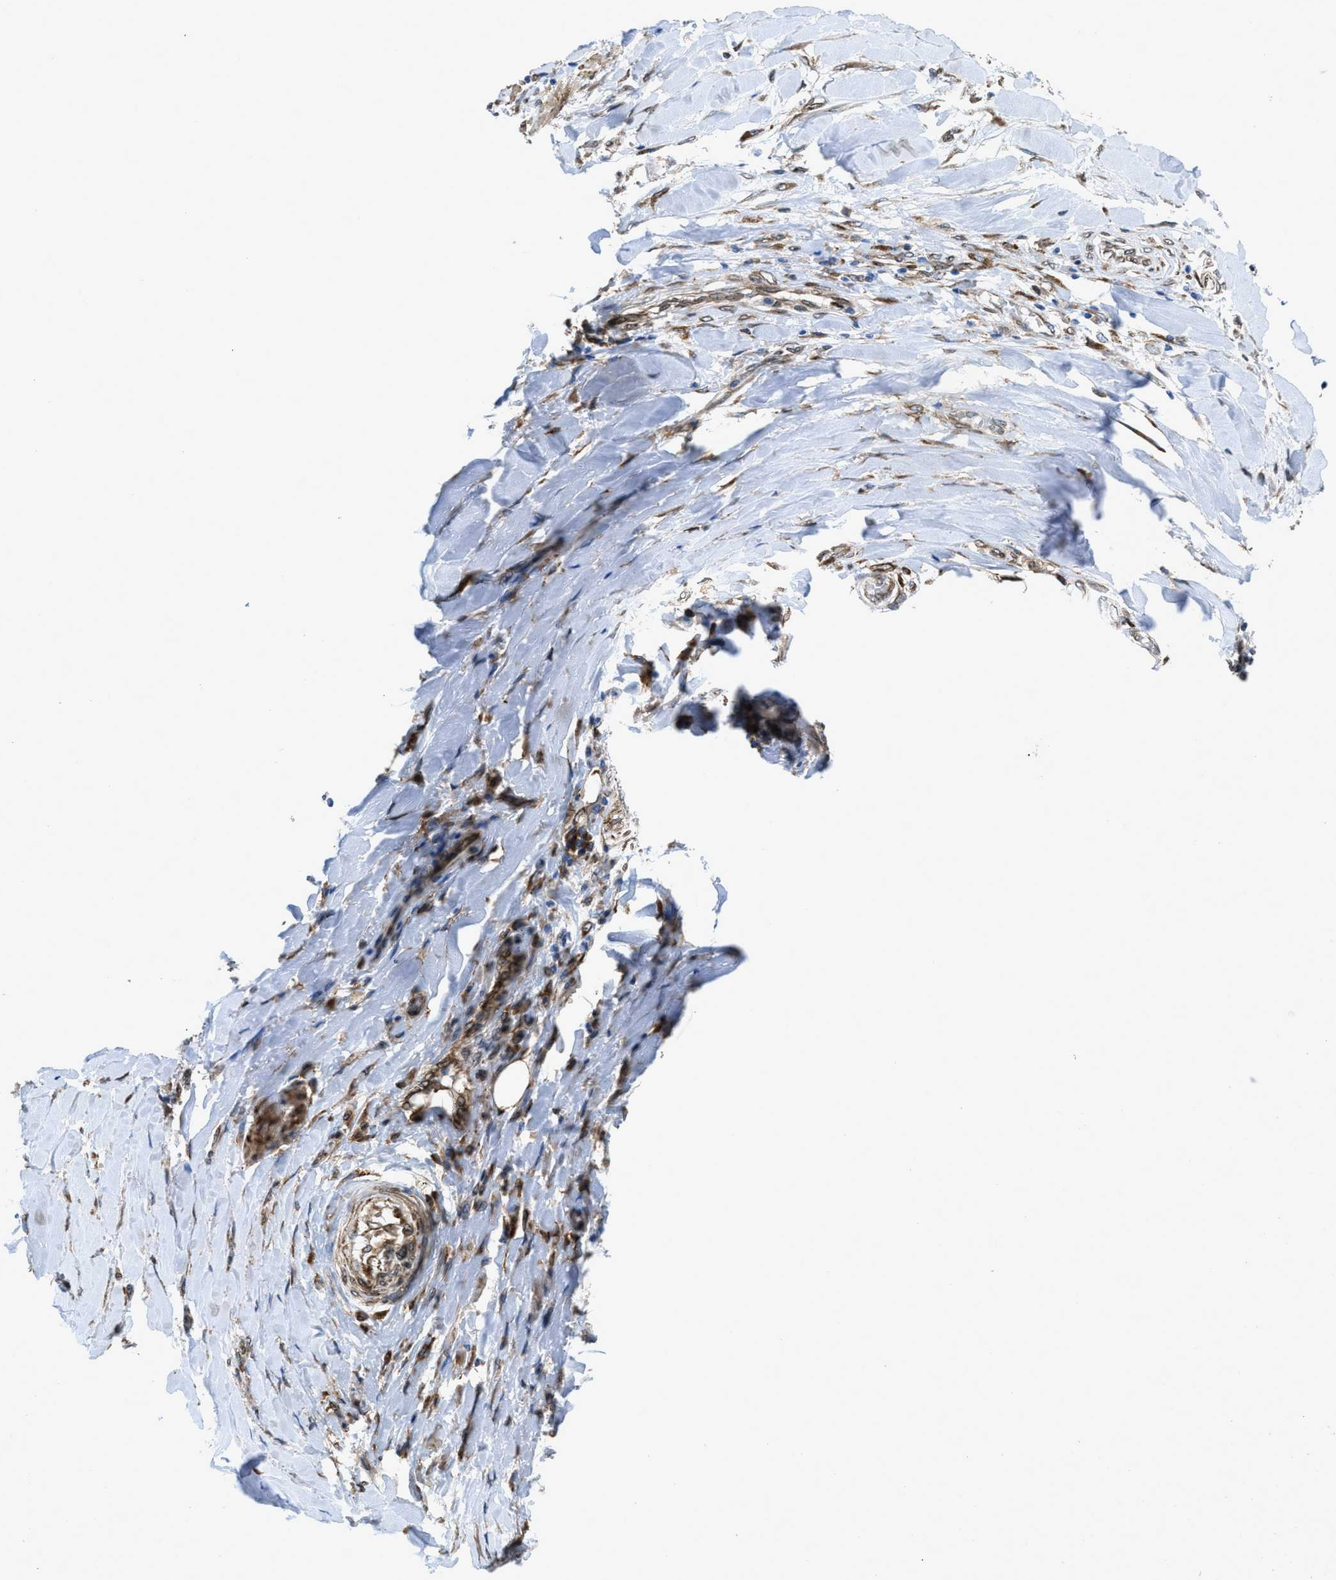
{"staining": {"intensity": "strong", "quantity": ">75%", "location": "cytoplasmic/membranous"}, "tissue": "lung cancer", "cell_type": "Tumor cells", "image_type": "cancer", "snomed": [{"axis": "morphology", "description": "Squamous cell carcinoma, NOS"}, {"axis": "topography", "description": "Lung"}], "caption": "Lung cancer (squamous cell carcinoma) stained with DAB (3,3'-diaminobenzidine) immunohistochemistry (IHC) displays high levels of strong cytoplasmic/membranous positivity in approximately >75% of tumor cells. (DAB IHC with brightfield microscopy, high magnification).", "gene": "ERLIN2", "patient": {"sex": "female", "age": 47}}